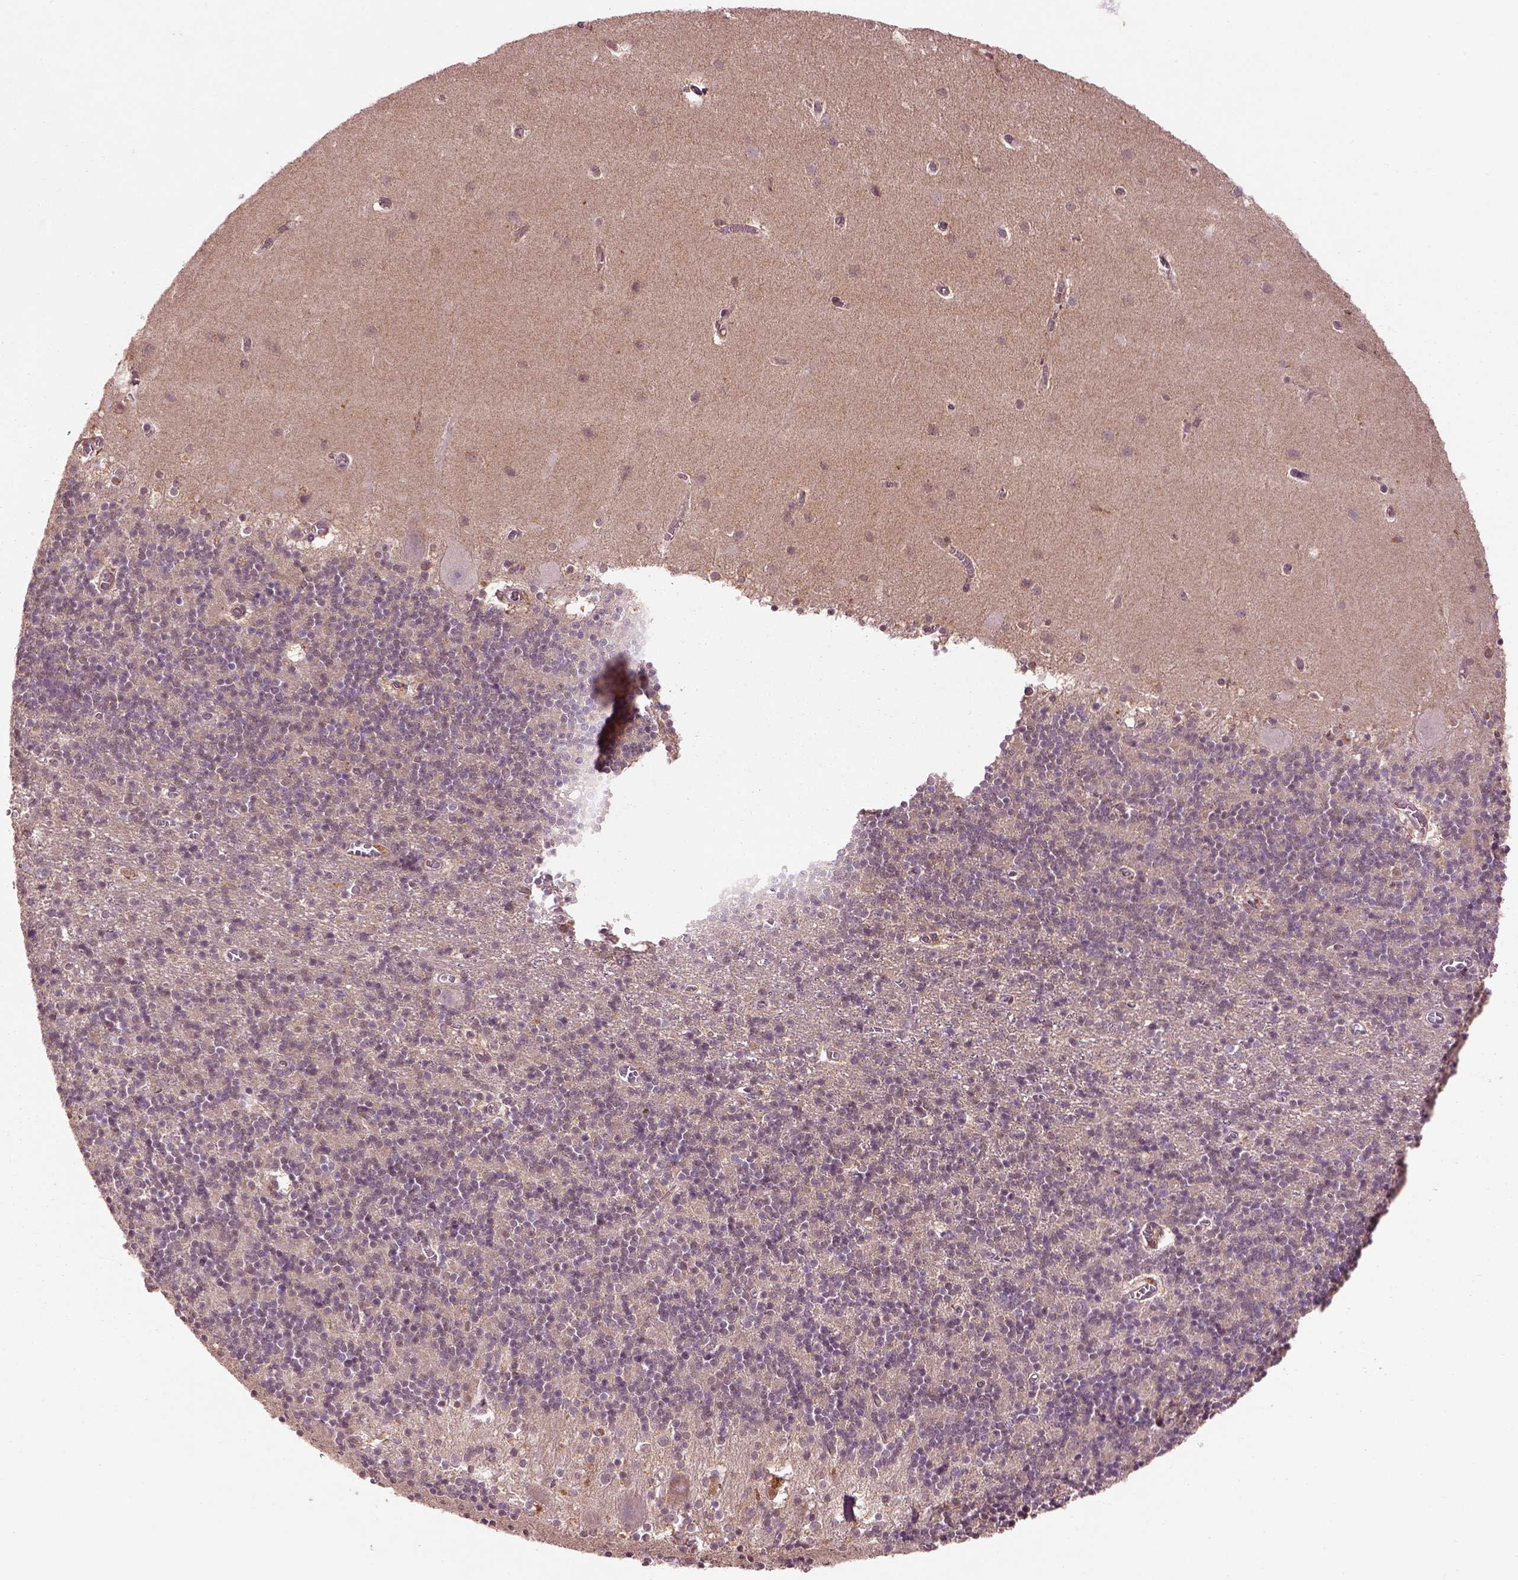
{"staining": {"intensity": "moderate", "quantity": "<25%", "location": "cytoplasmic/membranous"}, "tissue": "cerebellum", "cell_type": "Cells in granular layer", "image_type": "normal", "snomed": [{"axis": "morphology", "description": "Normal tissue, NOS"}, {"axis": "topography", "description": "Cerebellum"}], "caption": "Immunohistochemical staining of benign cerebellum reveals <25% levels of moderate cytoplasmic/membranous protein staining in about <25% of cells in granular layer.", "gene": "MDP1", "patient": {"sex": "male", "age": 70}}